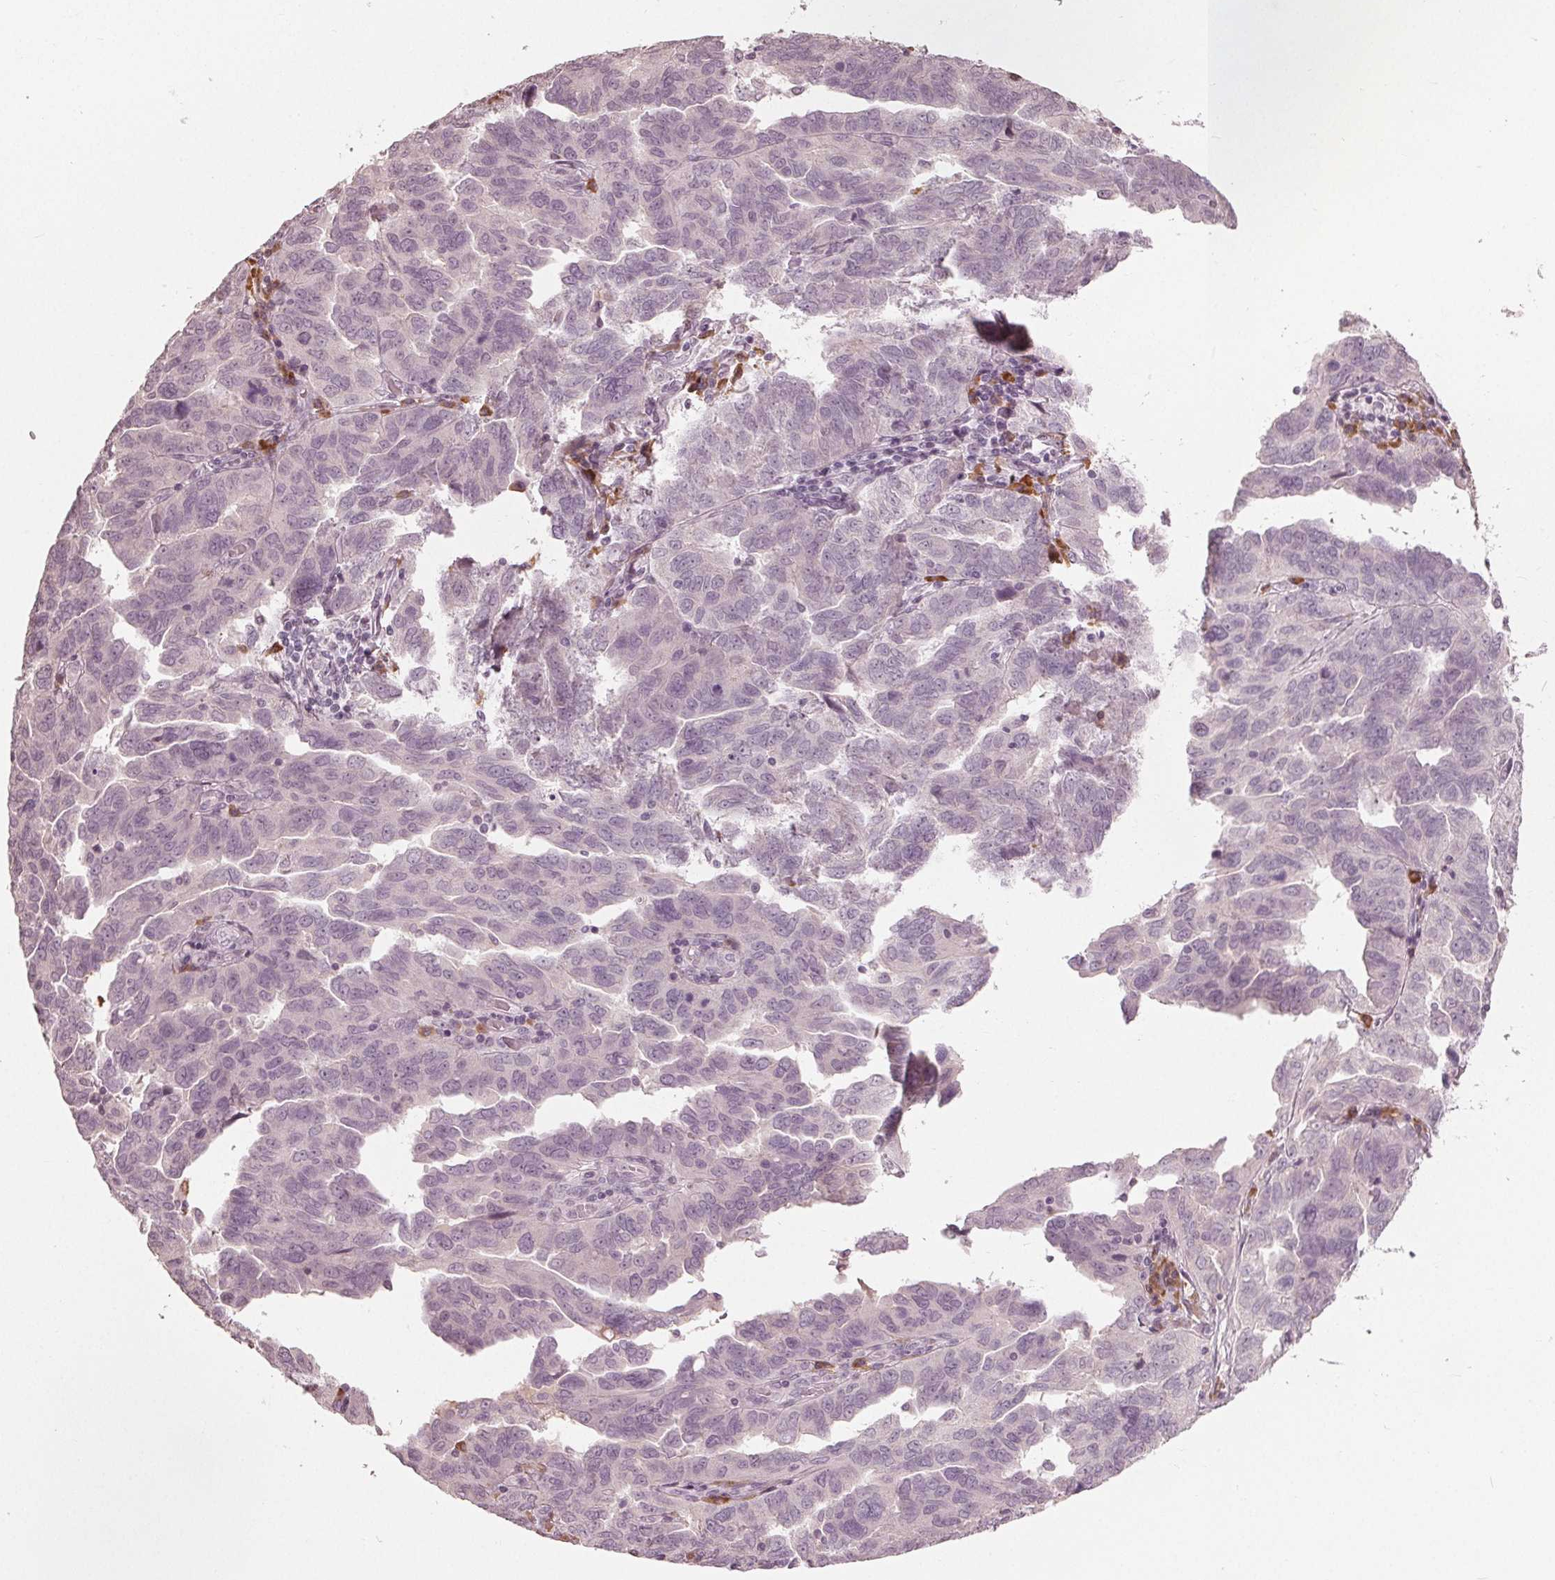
{"staining": {"intensity": "negative", "quantity": "none", "location": "none"}, "tissue": "ovarian cancer", "cell_type": "Tumor cells", "image_type": "cancer", "snomed": [{"axis": "morphology", "description": "Cystadenocarcinoma, serous, NOS"}, {"axis": "topography", "description": "Ovary"}], "caption": "Immunohistochemistry (IHC) histopathology image of serous cystadenocarcinoma (ovarian) stained for a protein (brown), which demonstrates no expression in tumor cells. (Immunohistochemistry, brightfield microscopy, high magnification).", "gene": "CXCL16", "patient": {"sex": "female", "age": 64}}